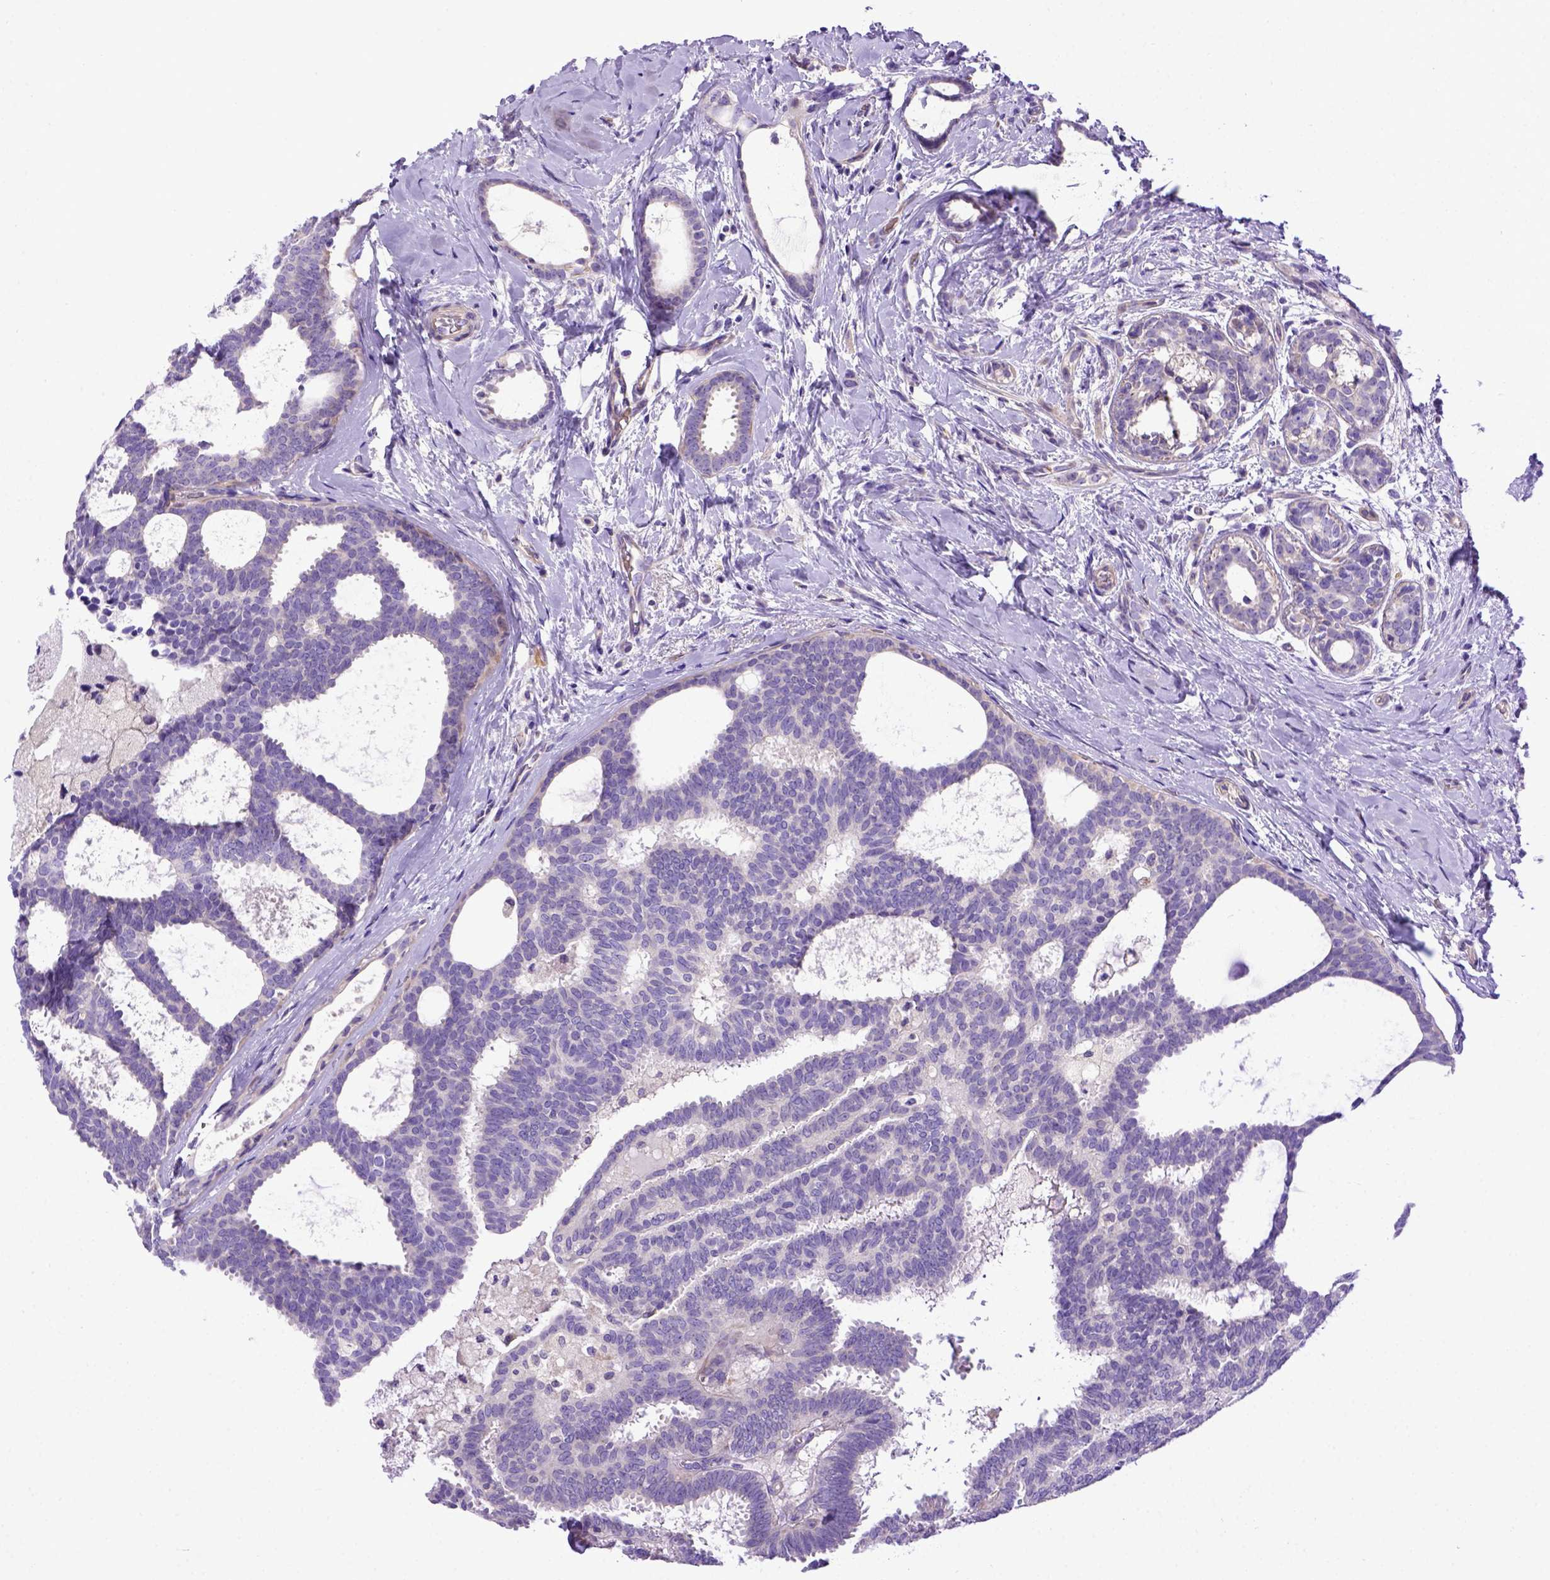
{"staining": {"intensity": "negative", "quantity": "none", "location": "none"}, "tissue": "breast cancer", "cell_type": "Tumor cells", "image_type": "cancer", "snomed": [{"axis": "morphology", "description": "Intraductal carcinoma, in situ"}, {"axis": "morphology", "description": "Duct carcinoma"}, {"axis": "morphology", "description": "Lobular carcinoma, in situ"}, {"axis": "topography", "description": "Breast"}], "caption": "Breast cancer (intraductal carcinoma,  in situ) was stained to show a protein in brown. There is no significant expression in tumor cells. (Stains: DAB IHC with hematoxylin counter stain, Microscopy: brightfield microscopy at high magnification).", "gene": "ADAM12", "patient": {"sex": "female", "age": 44}}